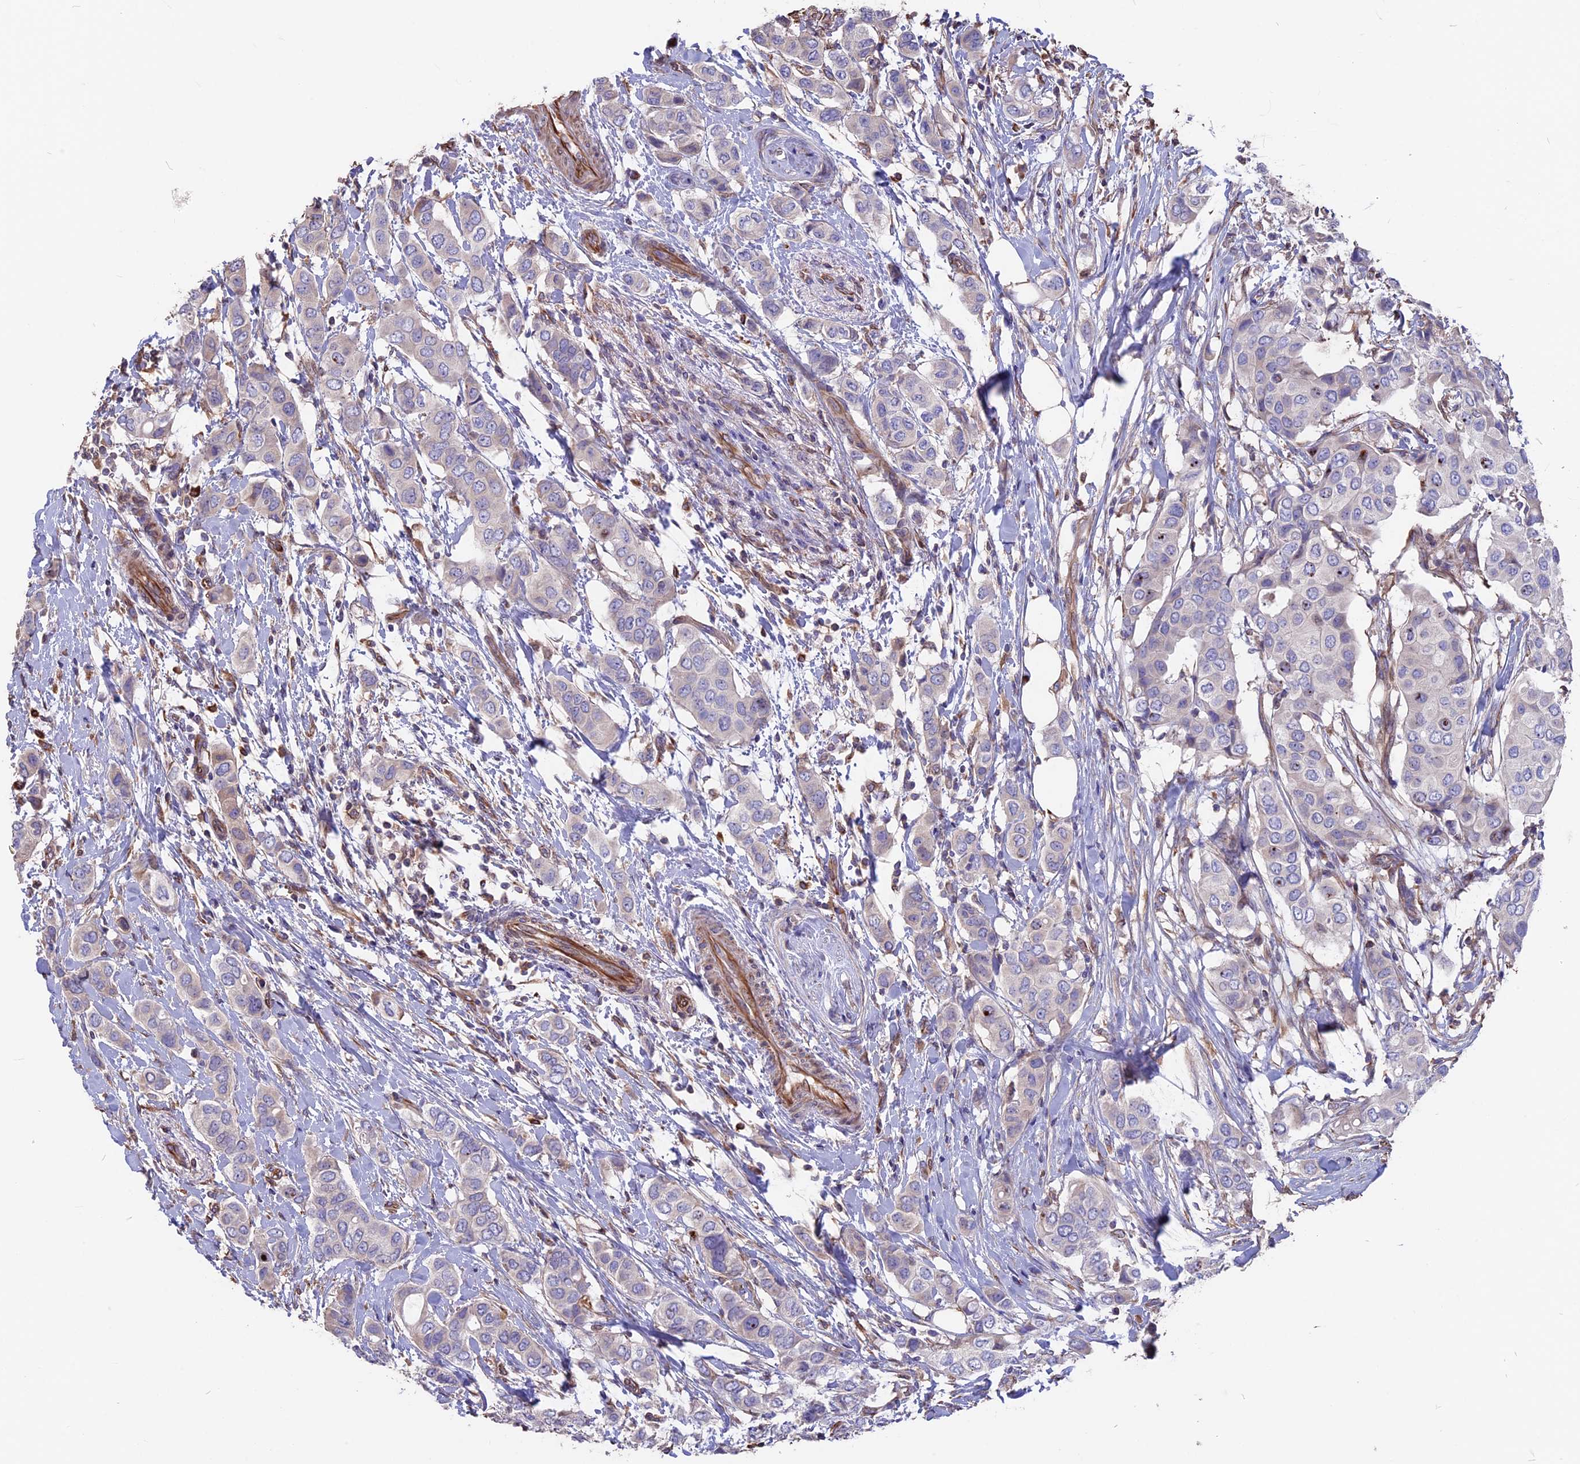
{"staining": {"intensity": "weak", "quantity": "<25%", "location": "cytoplasmic/membranous"}, "tissue": "breast cancer", "cell_type": "Tumor cells", "image_type": "cancer", "snomed": [{"axis": "morphology", "description": "Lobular carcinoma"}, {"axis": "topography", "description": "Breast"}], "caption": "Immunohistochemistry (IHC) image of human breast cancer (lobular carcinoma) stained for a protein (brown), which demonstrates no positivity in tumor cells.", "gene": "SEH1L", "patient": {"sex": "female", "age": 51}}